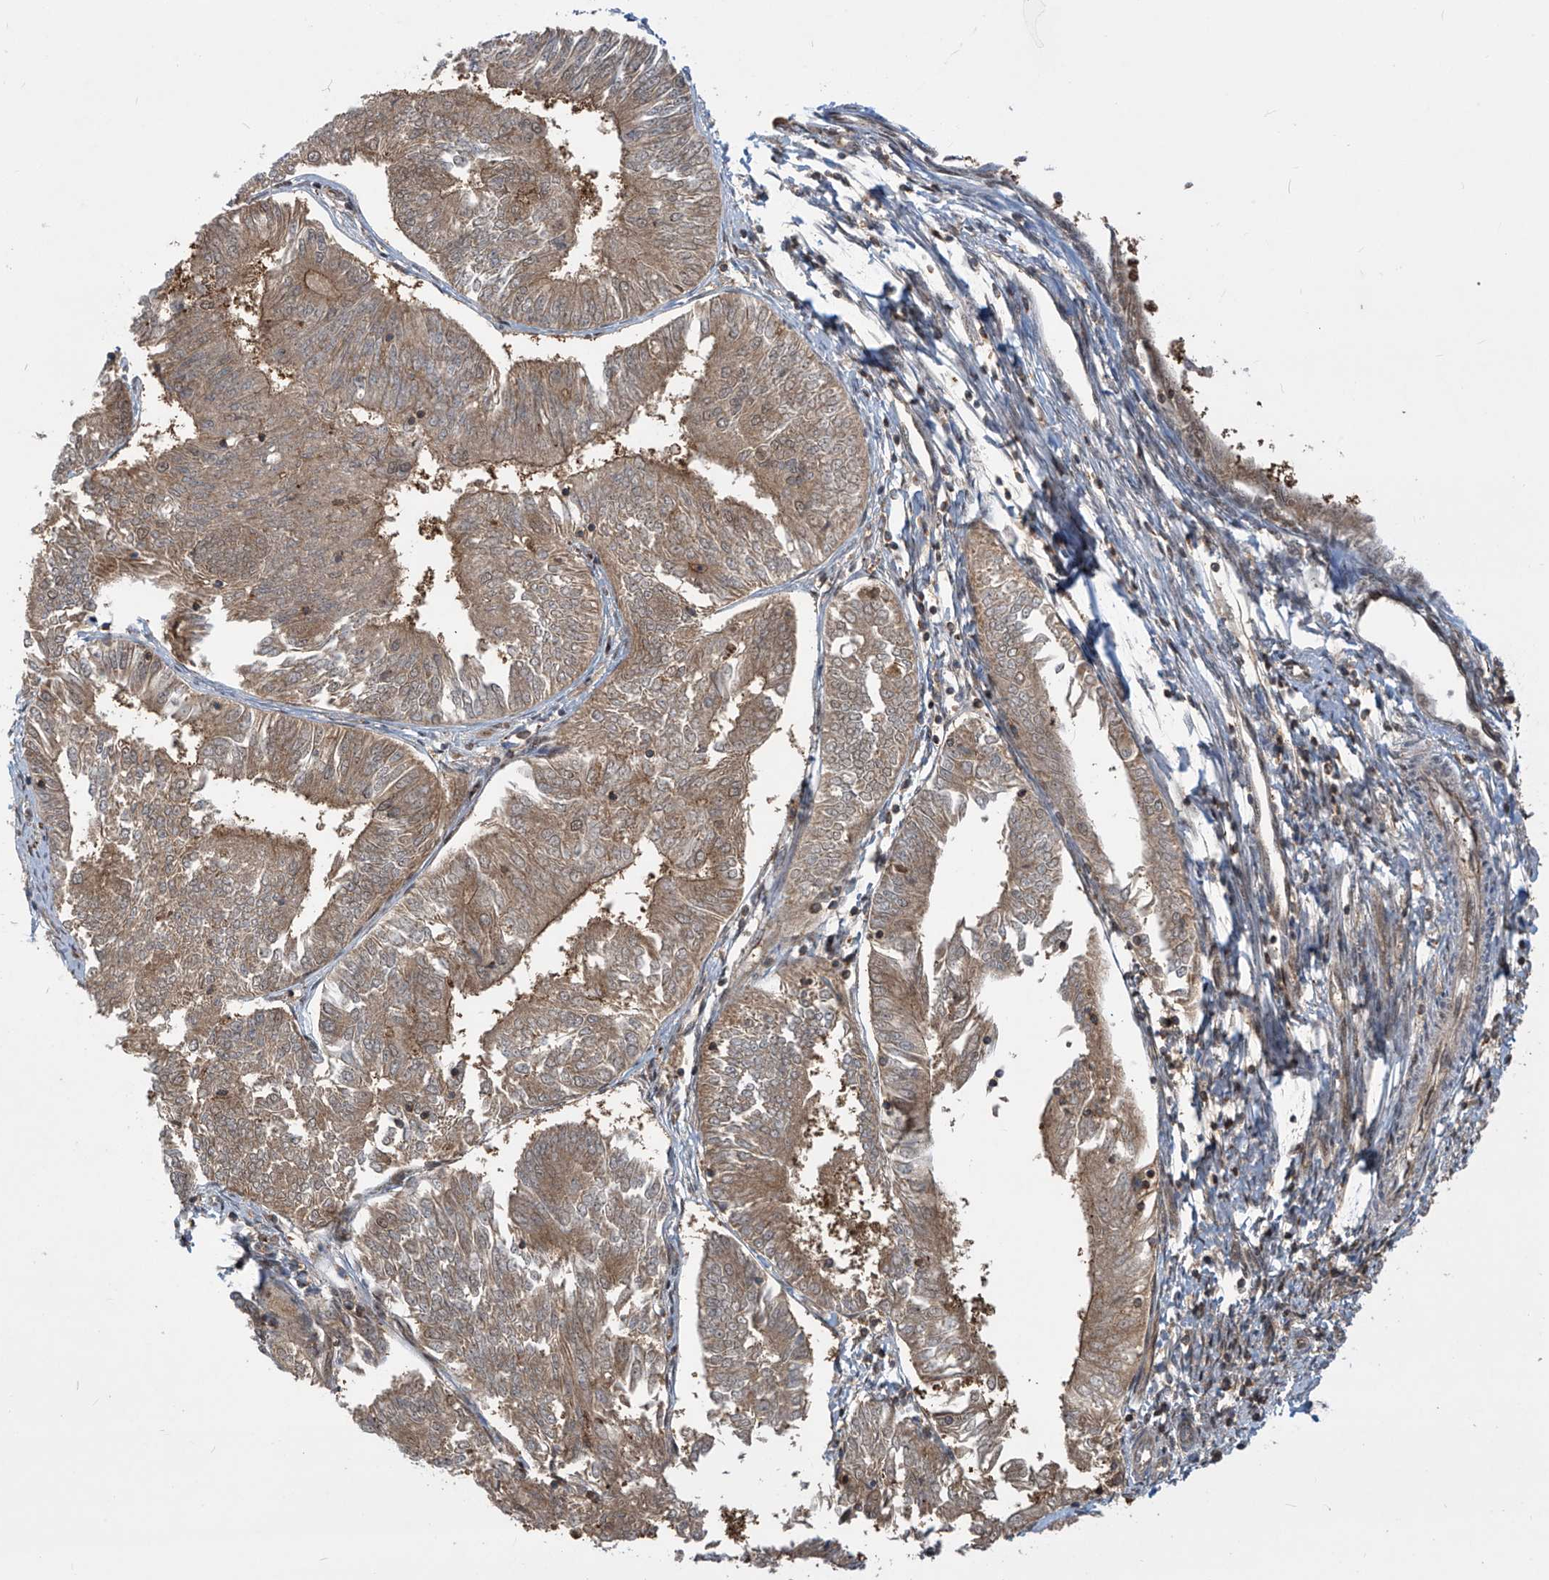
{"staining": {"intensity": "moderate", "quantity": ">75%", "location": "cytoplasmic/membranous"}, "tissue": "endometrial cancer", "cell_type": "Tumor cells", "image_type": "cancer", "snomed": [{"axis": "morphology", "description": "Adenocarcinoma, NOS"}, {"axis": "topography", "description": "Endometrium"}], "caption": "Tumor cells demonstrate medium levels of moderate cytoplasmic/membranous expression in approximately >75% of cells in endometrial cancer.", "gene": "LAGE3", "patient": {"sex": "female", "age": 58}}